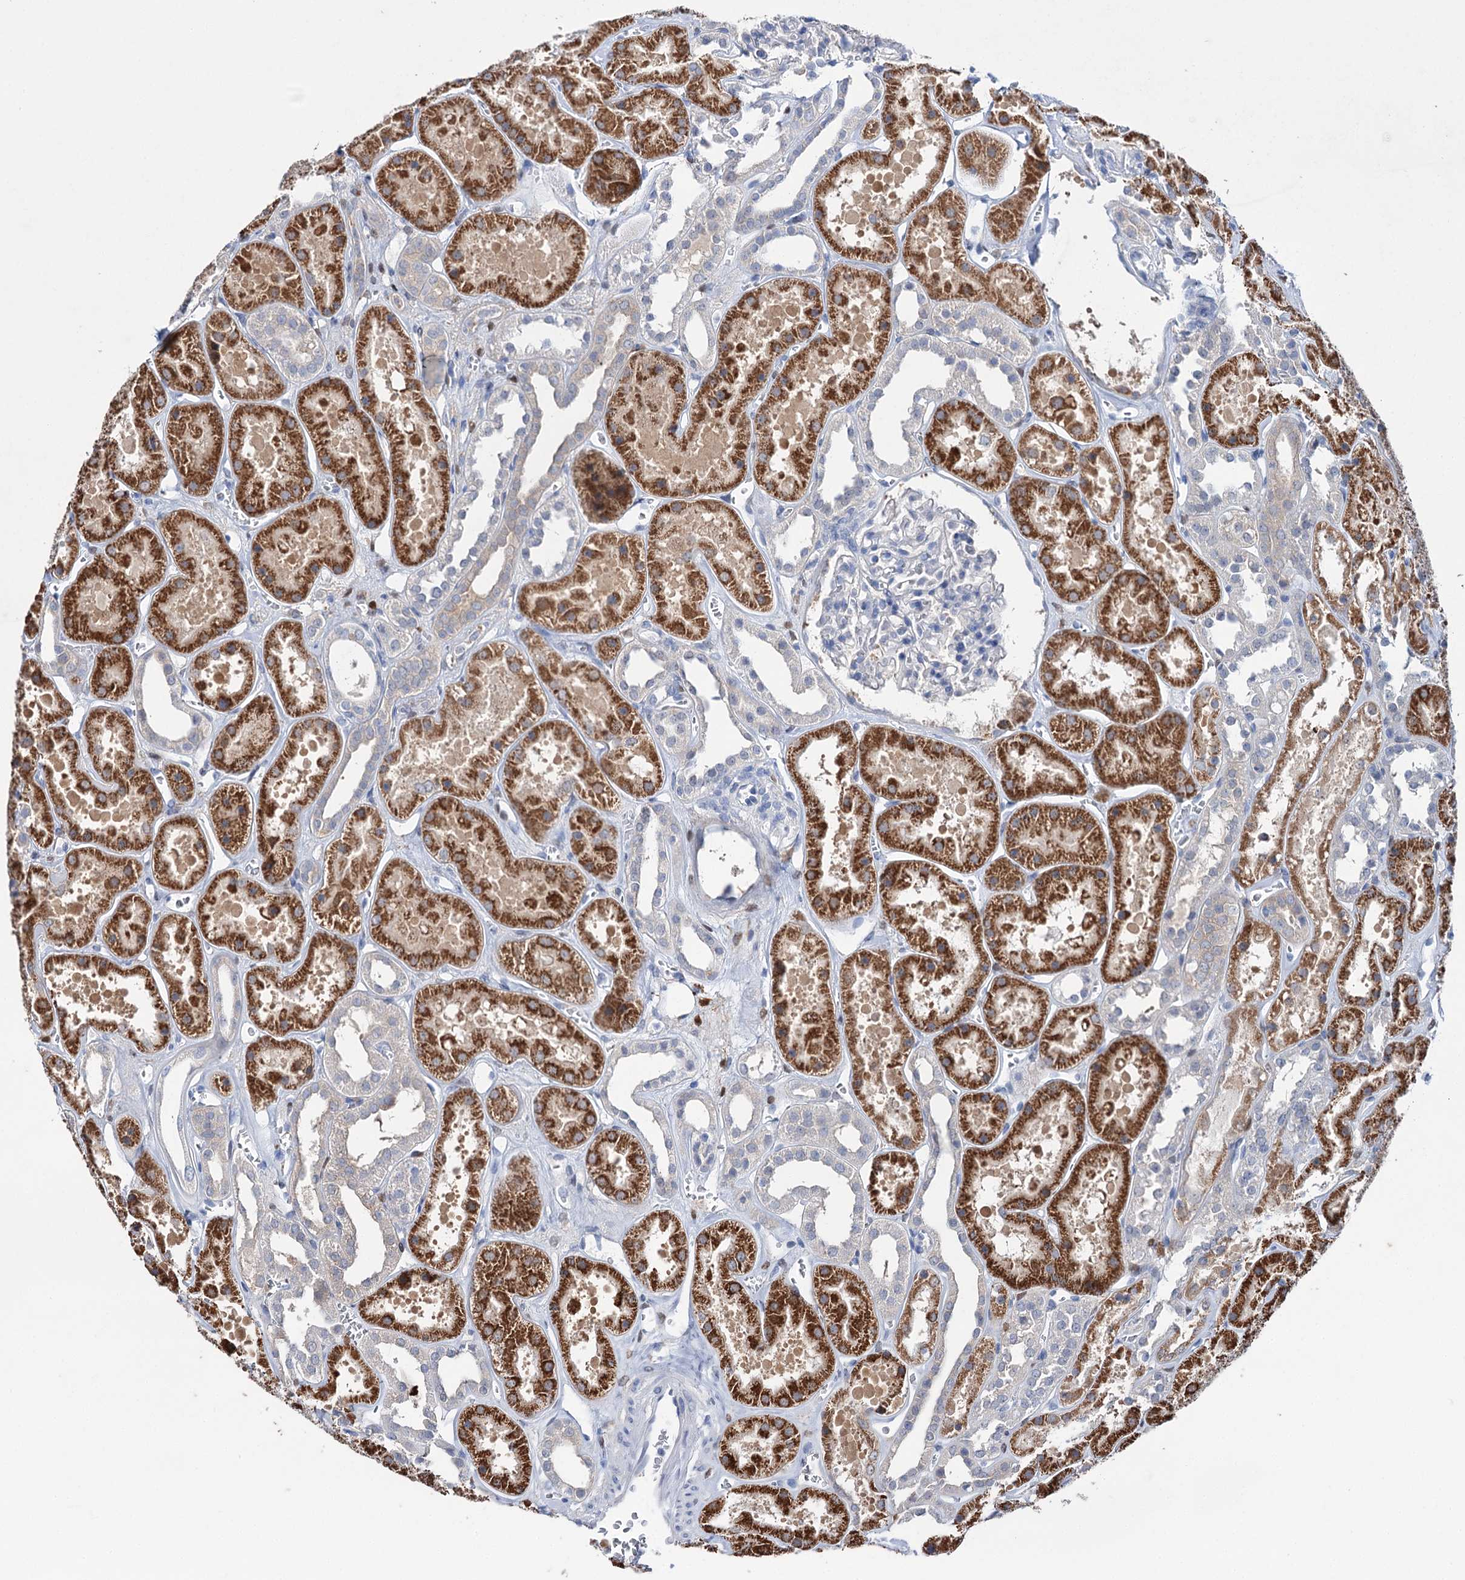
{"staining": {"intensity": "negative", "quantity": "none", "location": "none"}, "tissue": "kidney", "cell_type": "Cells in glomeruli", "image_type": "normal", "snomed": [{"axis": "morphology", "description": "Normal tissue, NOS"}, {"axis": "topography", "description": "Kidney"}], "caption": "IHC of benign kidney demonstrates no staining in cells in glomeruli. (Stains: DAB immunohistochemistry (IHC) with hematoxylin counter stain, Microscopy: brightfield microscopy at high magnification).", "gene": "LYZL4", "patient": {"sex": "female", "age": 41}}